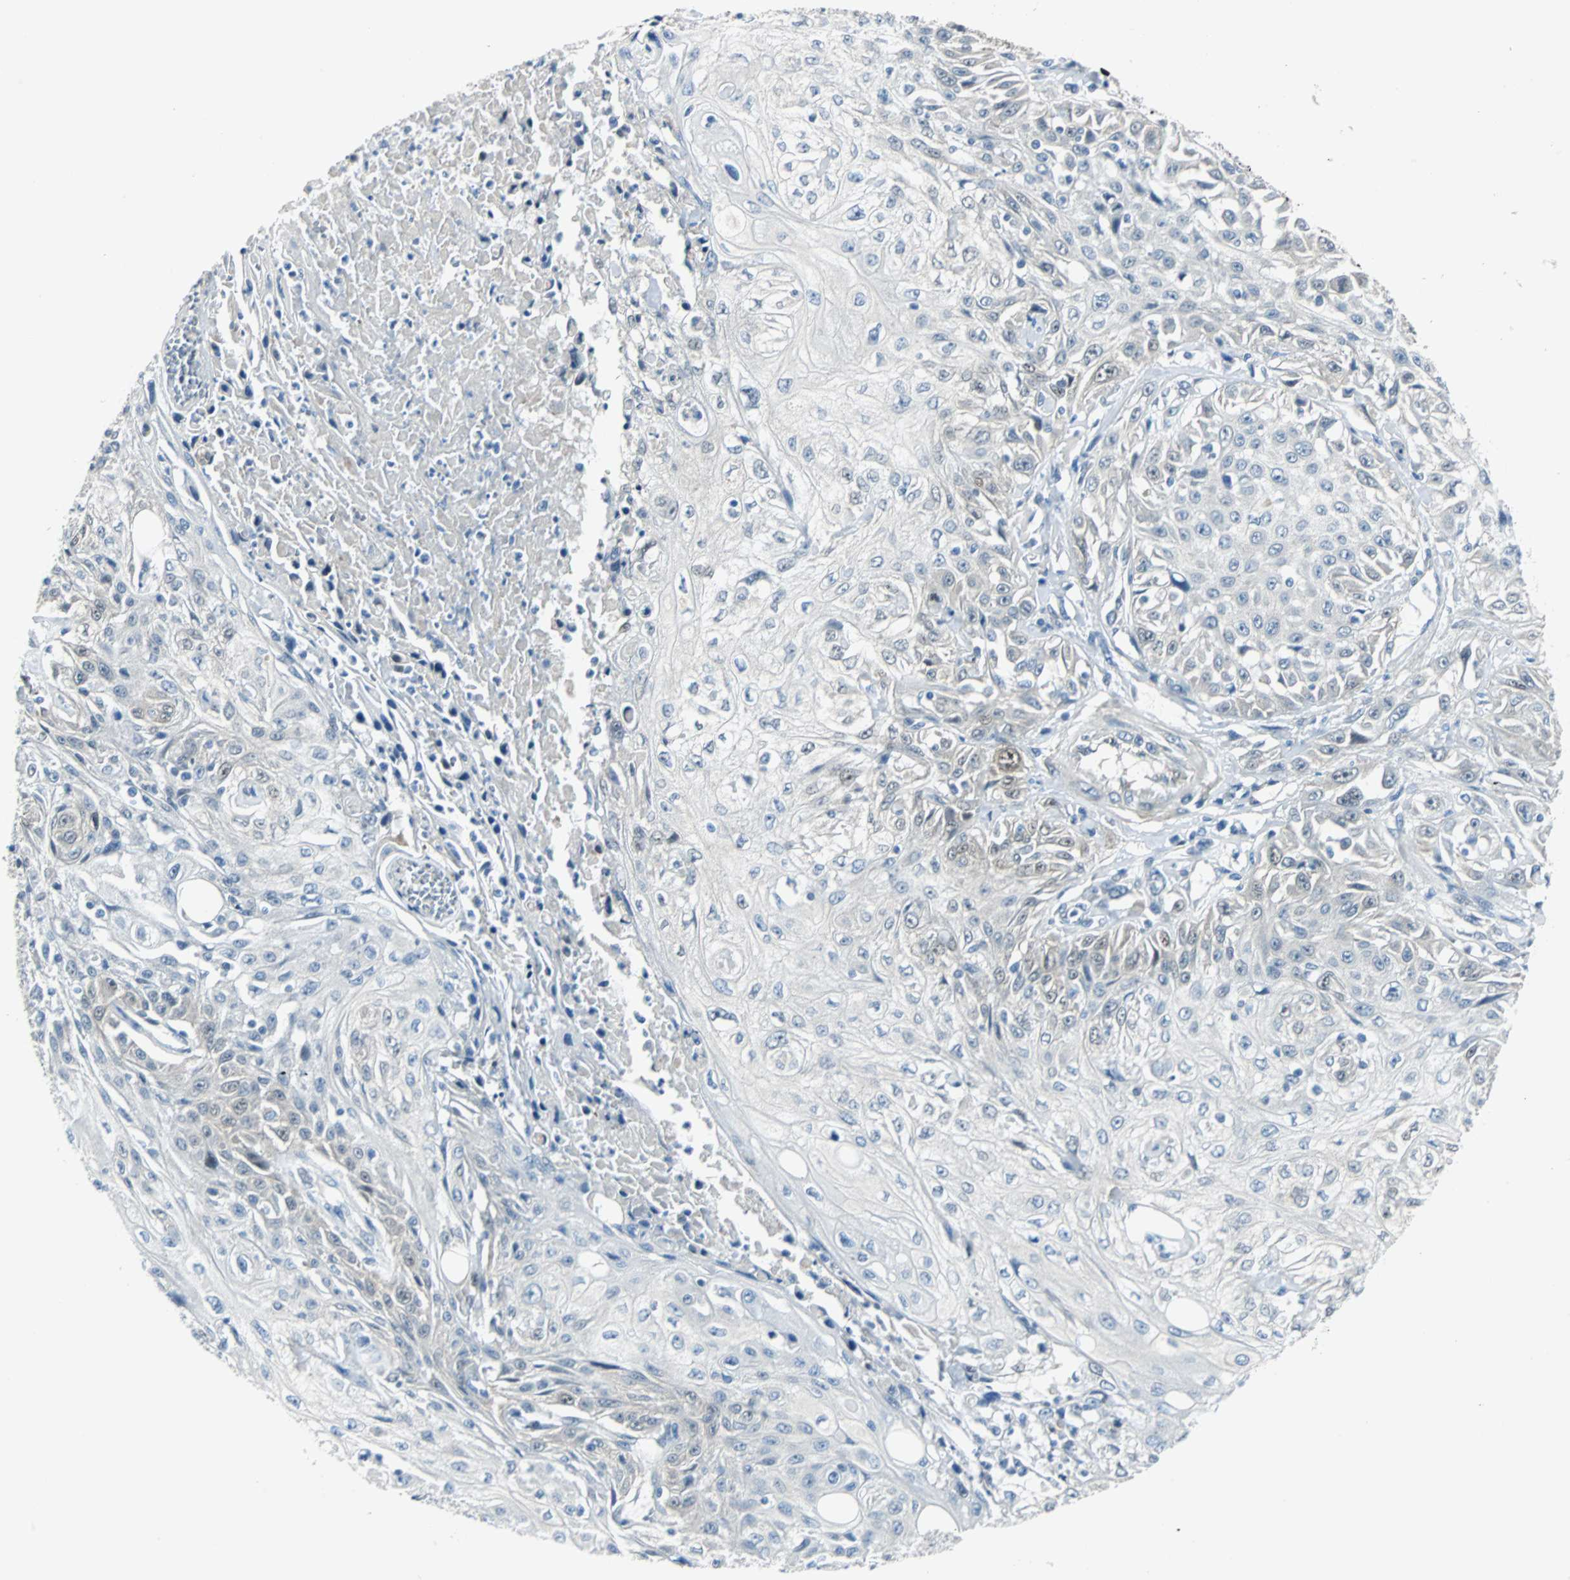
{"staining": {"intensity": "negative", "quantity": "none", "location": "none"}, "tissue": "skin cancer", "cell_type": "Tumor cells", "image_type": "cancer", "snomed": [{"axis": "morphology", "description": "Squamous cell carcinoma, NOS"}, {"axis": "topography", "description": "Skin"}], "caption": "The photomicrograph displays no significant staining in tumor cells of squamous cell carcinoma (skin). Brightfield microscopy of immunohistochemistry stained with DAB (brown) and hematoxylin (blue), captured at high magnification.", "gene": "FHL2", "patient": {"sex": "male", "age": 75}}